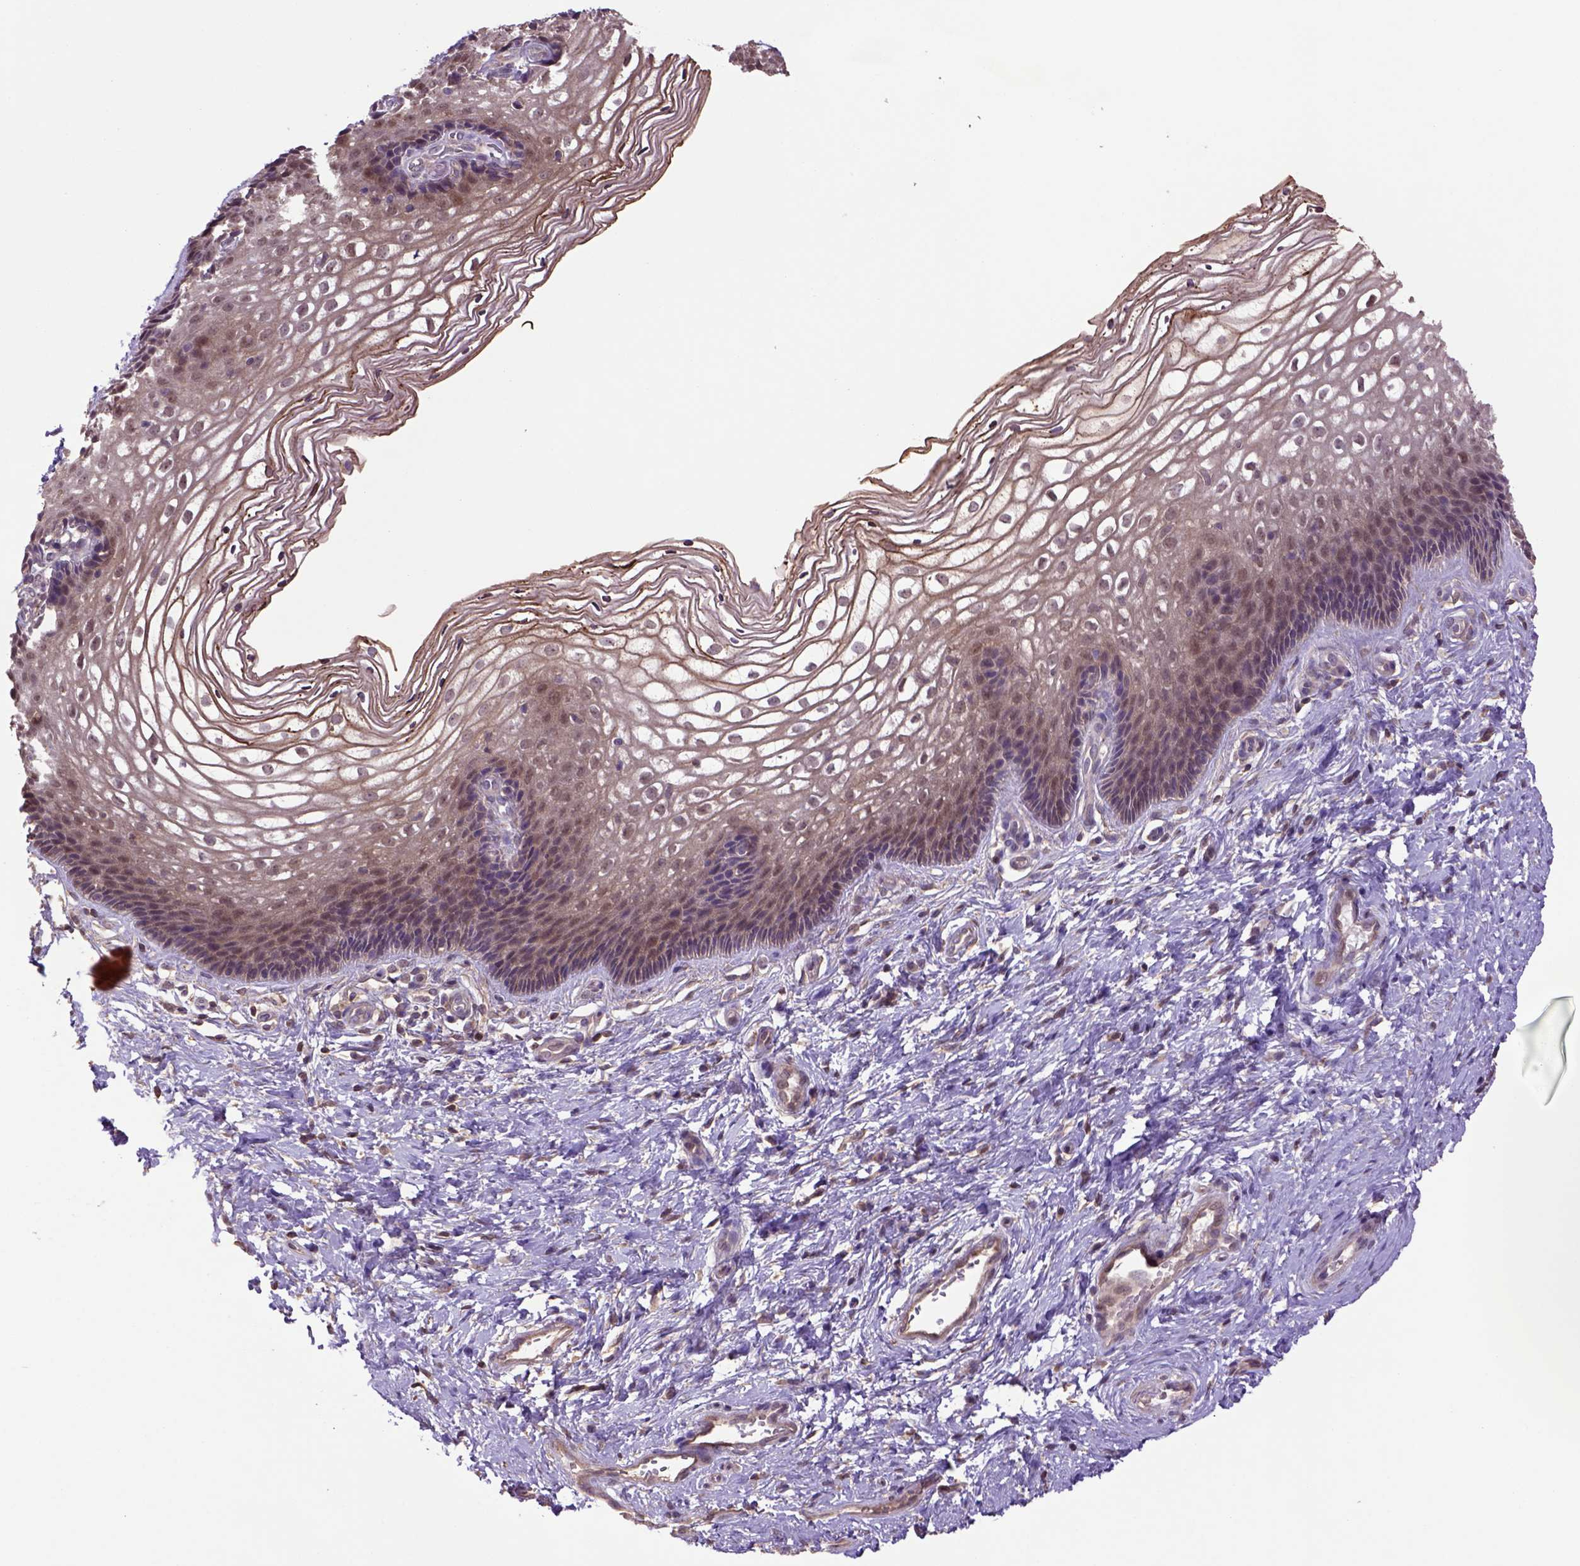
{"staining": {"intensity": "moderate", "quantity": "<25%", "location": "cytoplasmic/membranous"}, "tissue": "cervix", "cell_type": "Glandular cells", "image_type": "normal", "snomed": [{"axis": "morphology", "description": "Normal tissue, NOS"}, {"axis": "topography", "description": "Cervix"}], "caption": "A micrograph of human cervix stained for a protein demonstrates moderate cytoplasmic/membranous brown staining in glandular cells.", "gene": "HSPBP1", "patient": {"sex": "female", "age": 34}}